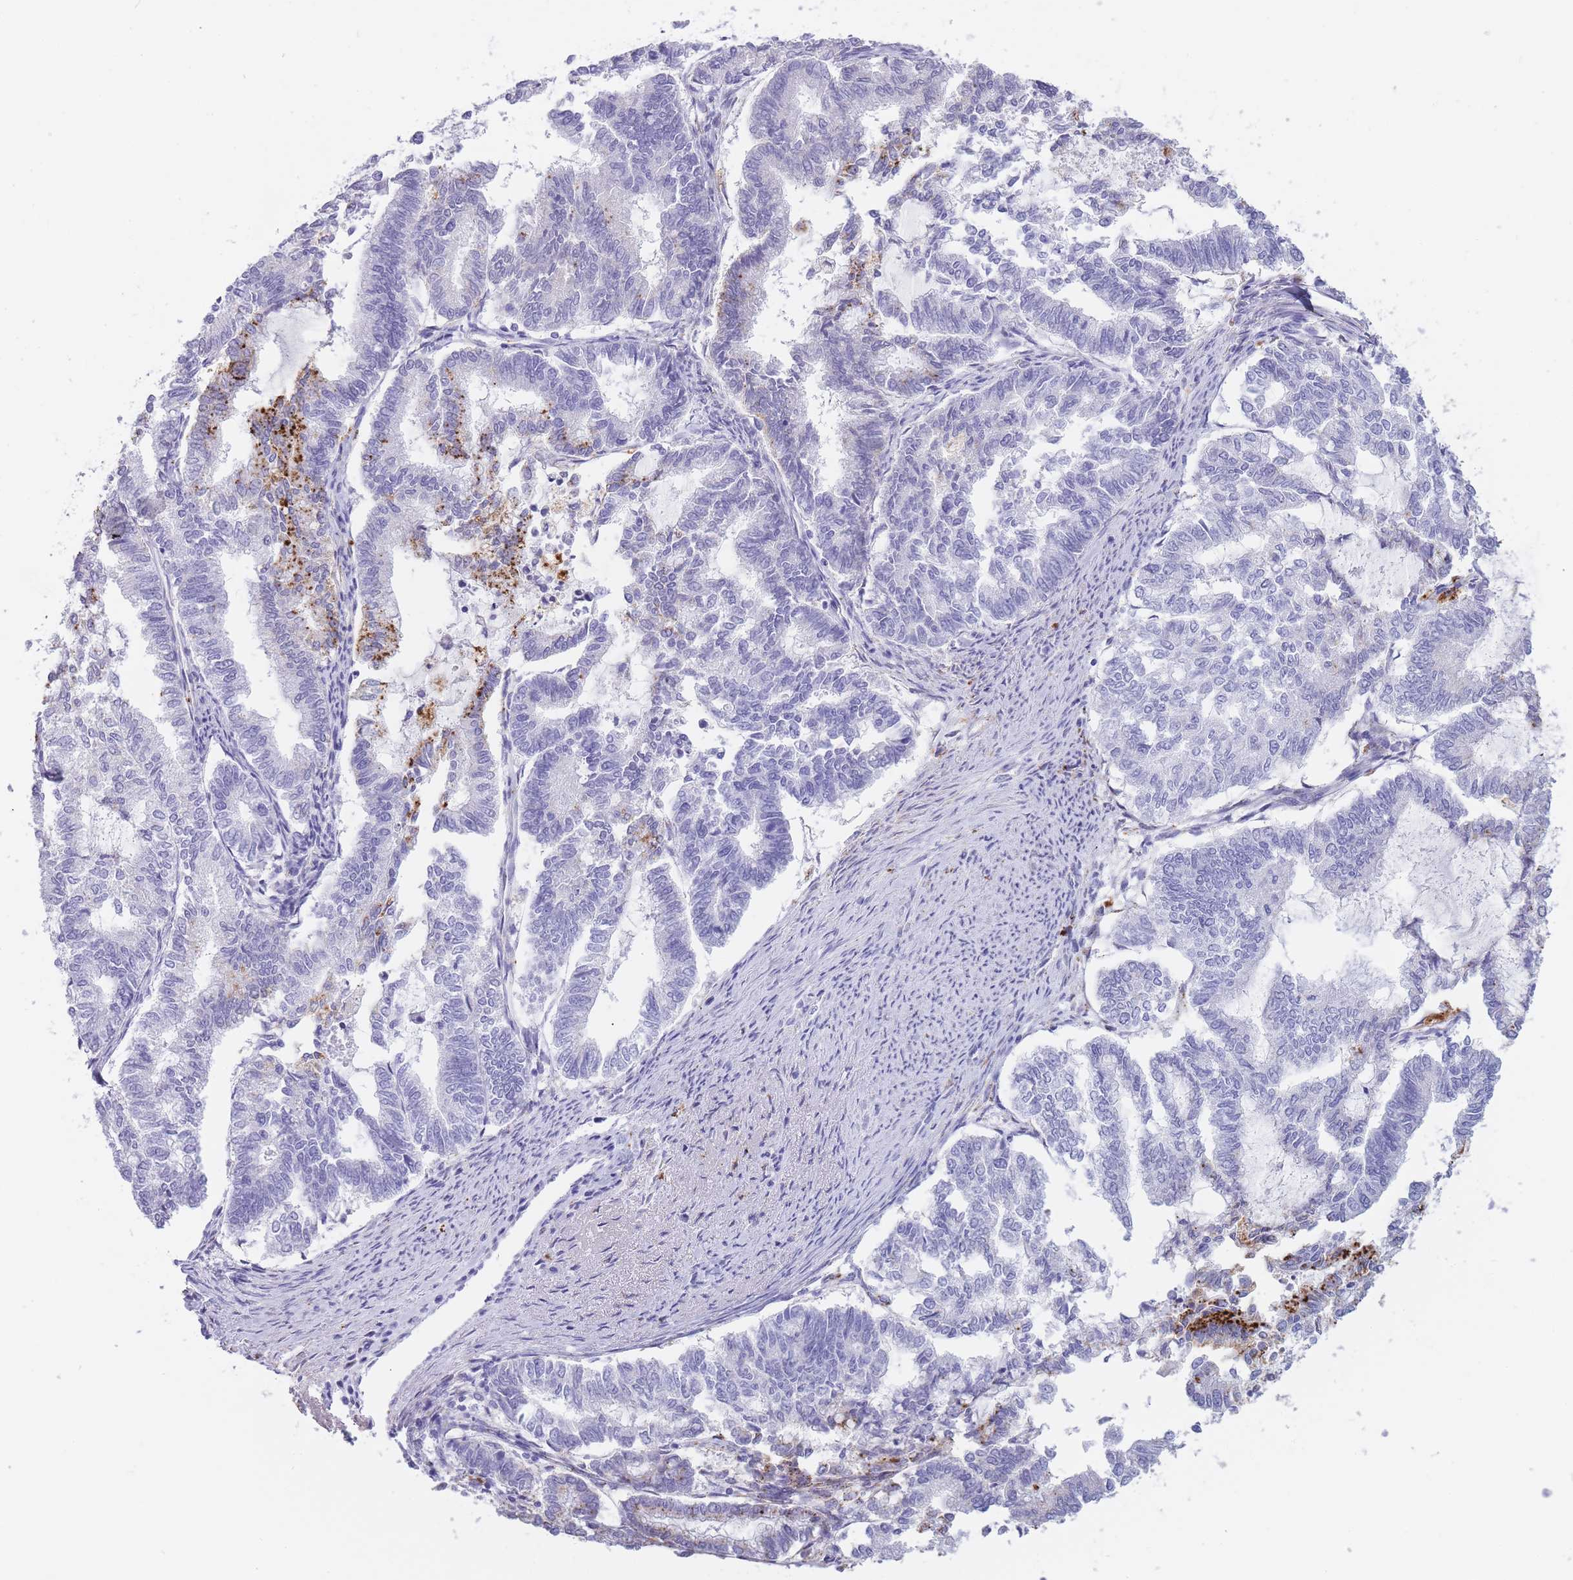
{"staining": {"intensity": "moderate", "quantity": "<25%", "location": "cytoplasmic/membranous"}, "tissue": "endometrial cancer", "cell_type": "Tumor cells", "image_type": "cancer", "snomed": [{"axis": "morphology", "description": "Adenocarcinoma, NOS"}, {"axis": "topography", "description": "Endometrium"}], "caption": "Adenocarcinoma (endometrial) tissue shows moderate cytoplasmic/membranous staining in approximately <25% of tumor cells", "gene": "GAA", "patient": {"sex": "female", "age": 79}}